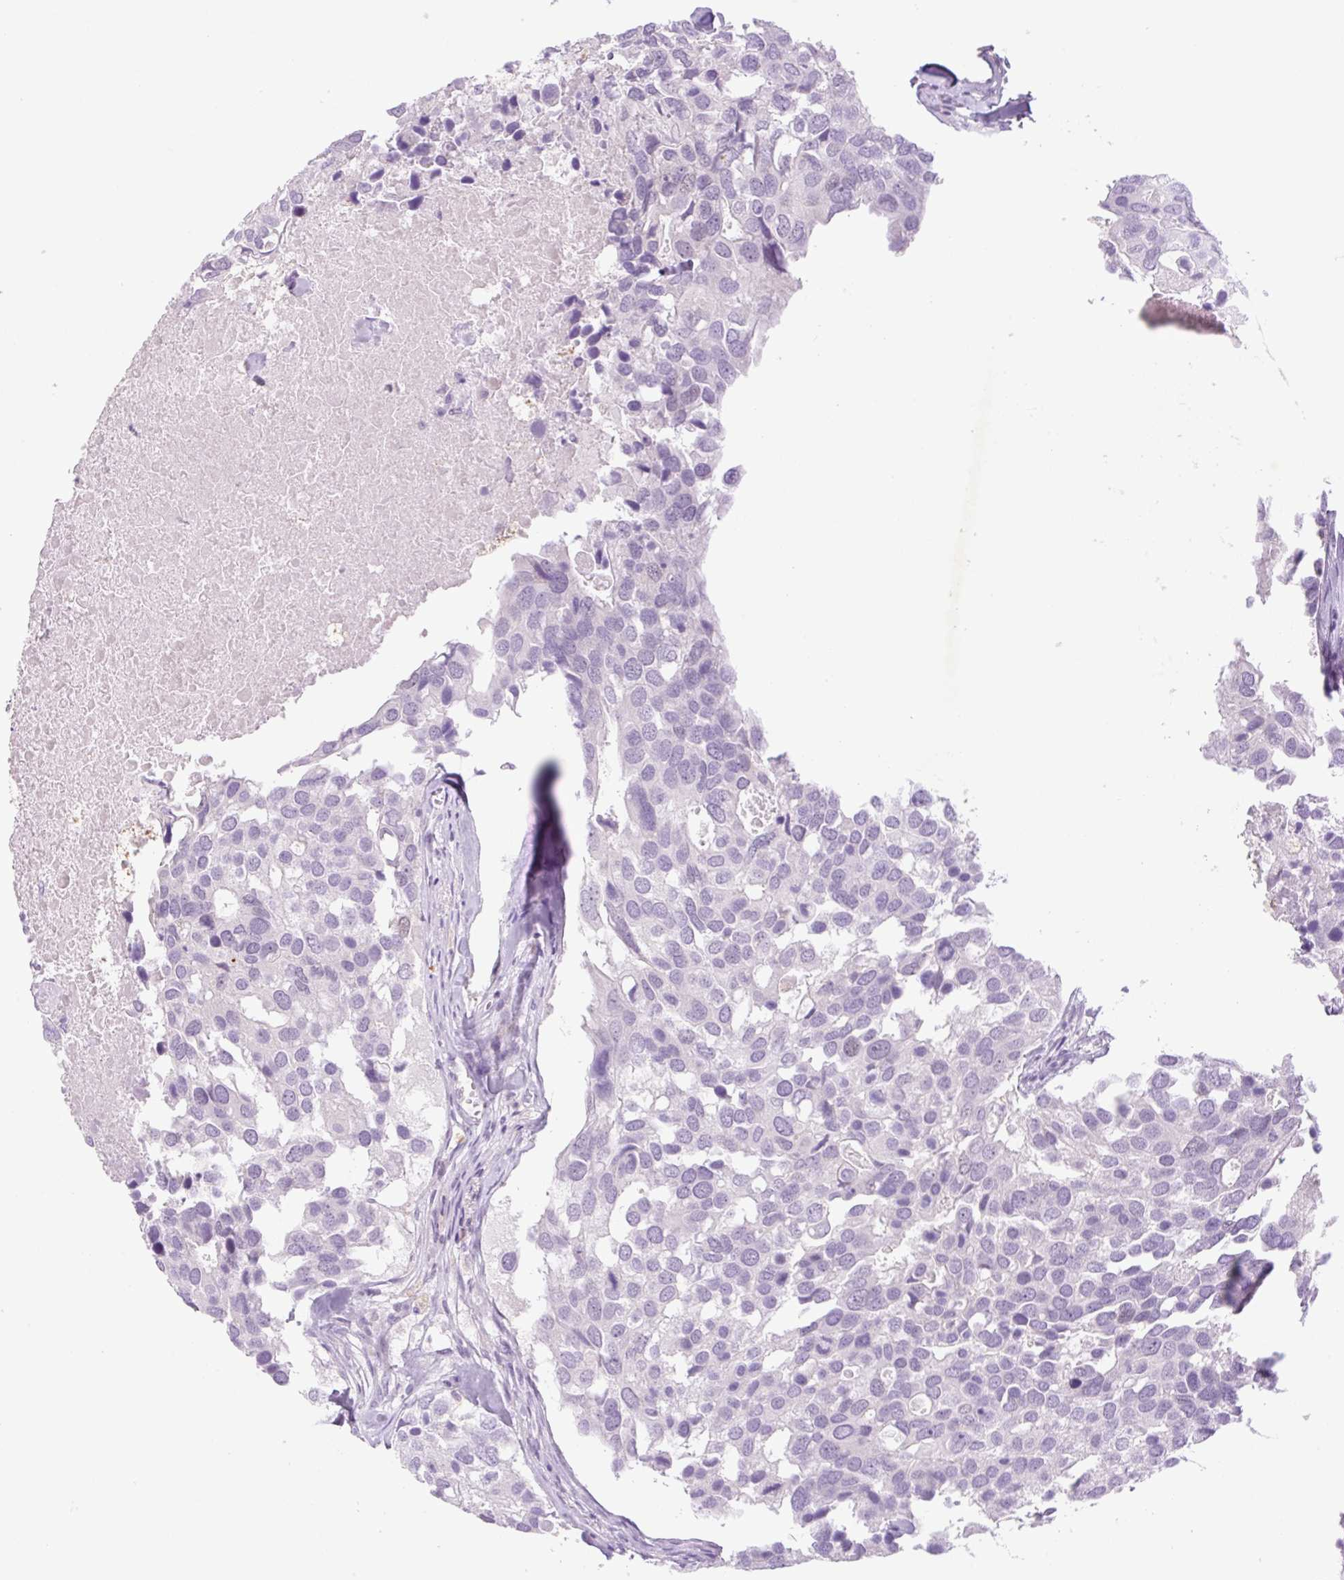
{"staining": {"intensity": "negative", "quantity": "none", "location": "none"}, "tissue": "breast cancer", "cell_type": "Tumor cells", "image_type": "cancer", "snomed": [{"axis": "morphology", "description": "Duct carcinoma"}, {"axis": "topography", "description": "Breast"}], "caption": "Immunohistochemistry (IHC) micrograph of breast intraductal carcinoma stained for a protein (brown), which reveals no expression in tumor cells.", "gene": "SPRYD4", "patient": {"sex": "female", "age": 83}}